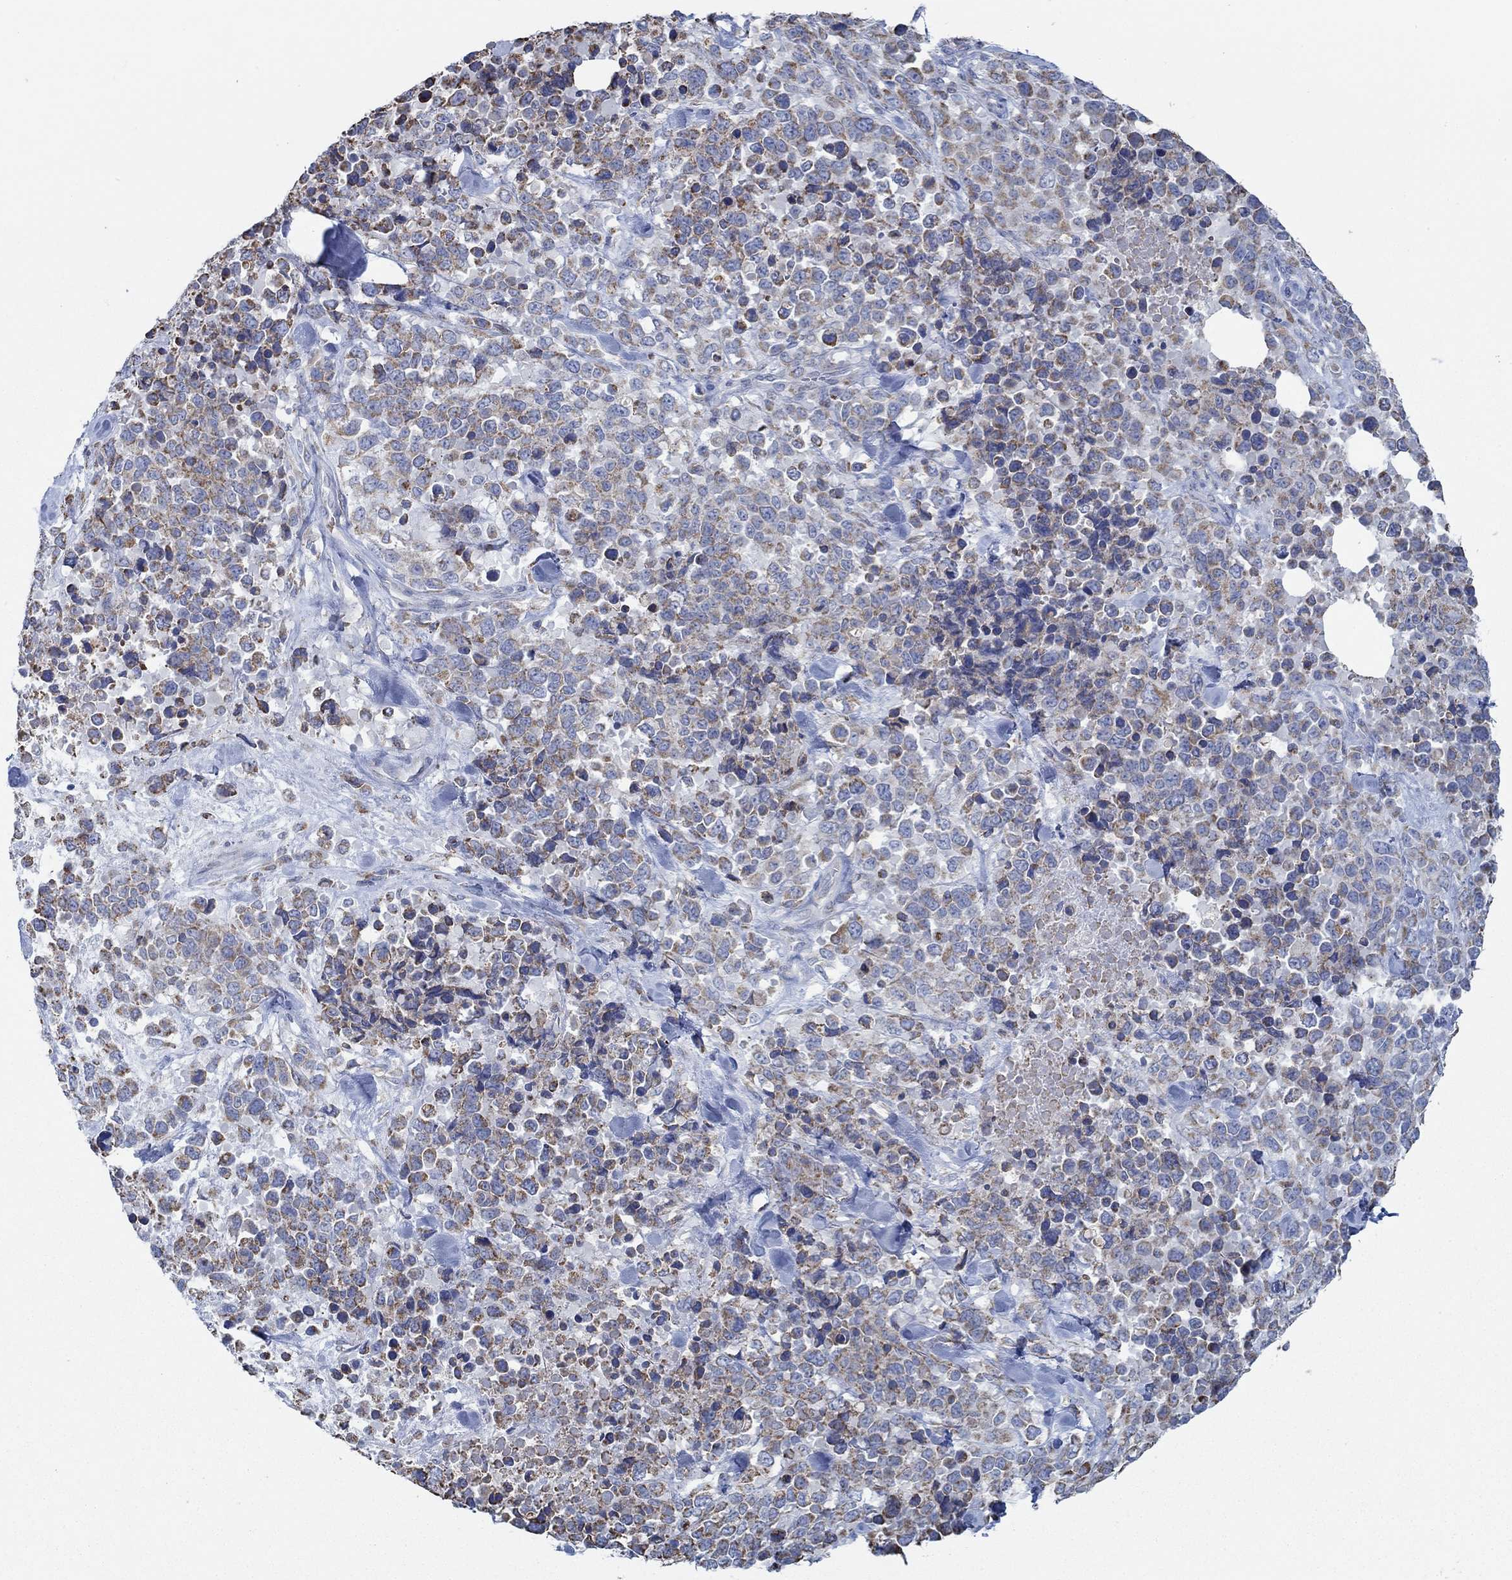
{"staining": {"intensity": "strong", "quantity": "<25%", "location": "cytoplasmic/membranous"}, "tissue": "melanoma", "cell_type": "Tumor cells", "image_type": "cancer", "snomed": [{"axis": "morphology", "description": "Malignant melanoma, Metastatic site"}, {"axis": "topography", "description": "Skin"}], "caption": "An immunohistochemistry (IHC) histopathology image of neoplastic tissue is shown. Protein staining in brown labels strong cytoplasmic/membranous positivity in melanoma within tumor cells.", "gene": "GLOD5", "patient": {"sex": "male", "age": 84}}